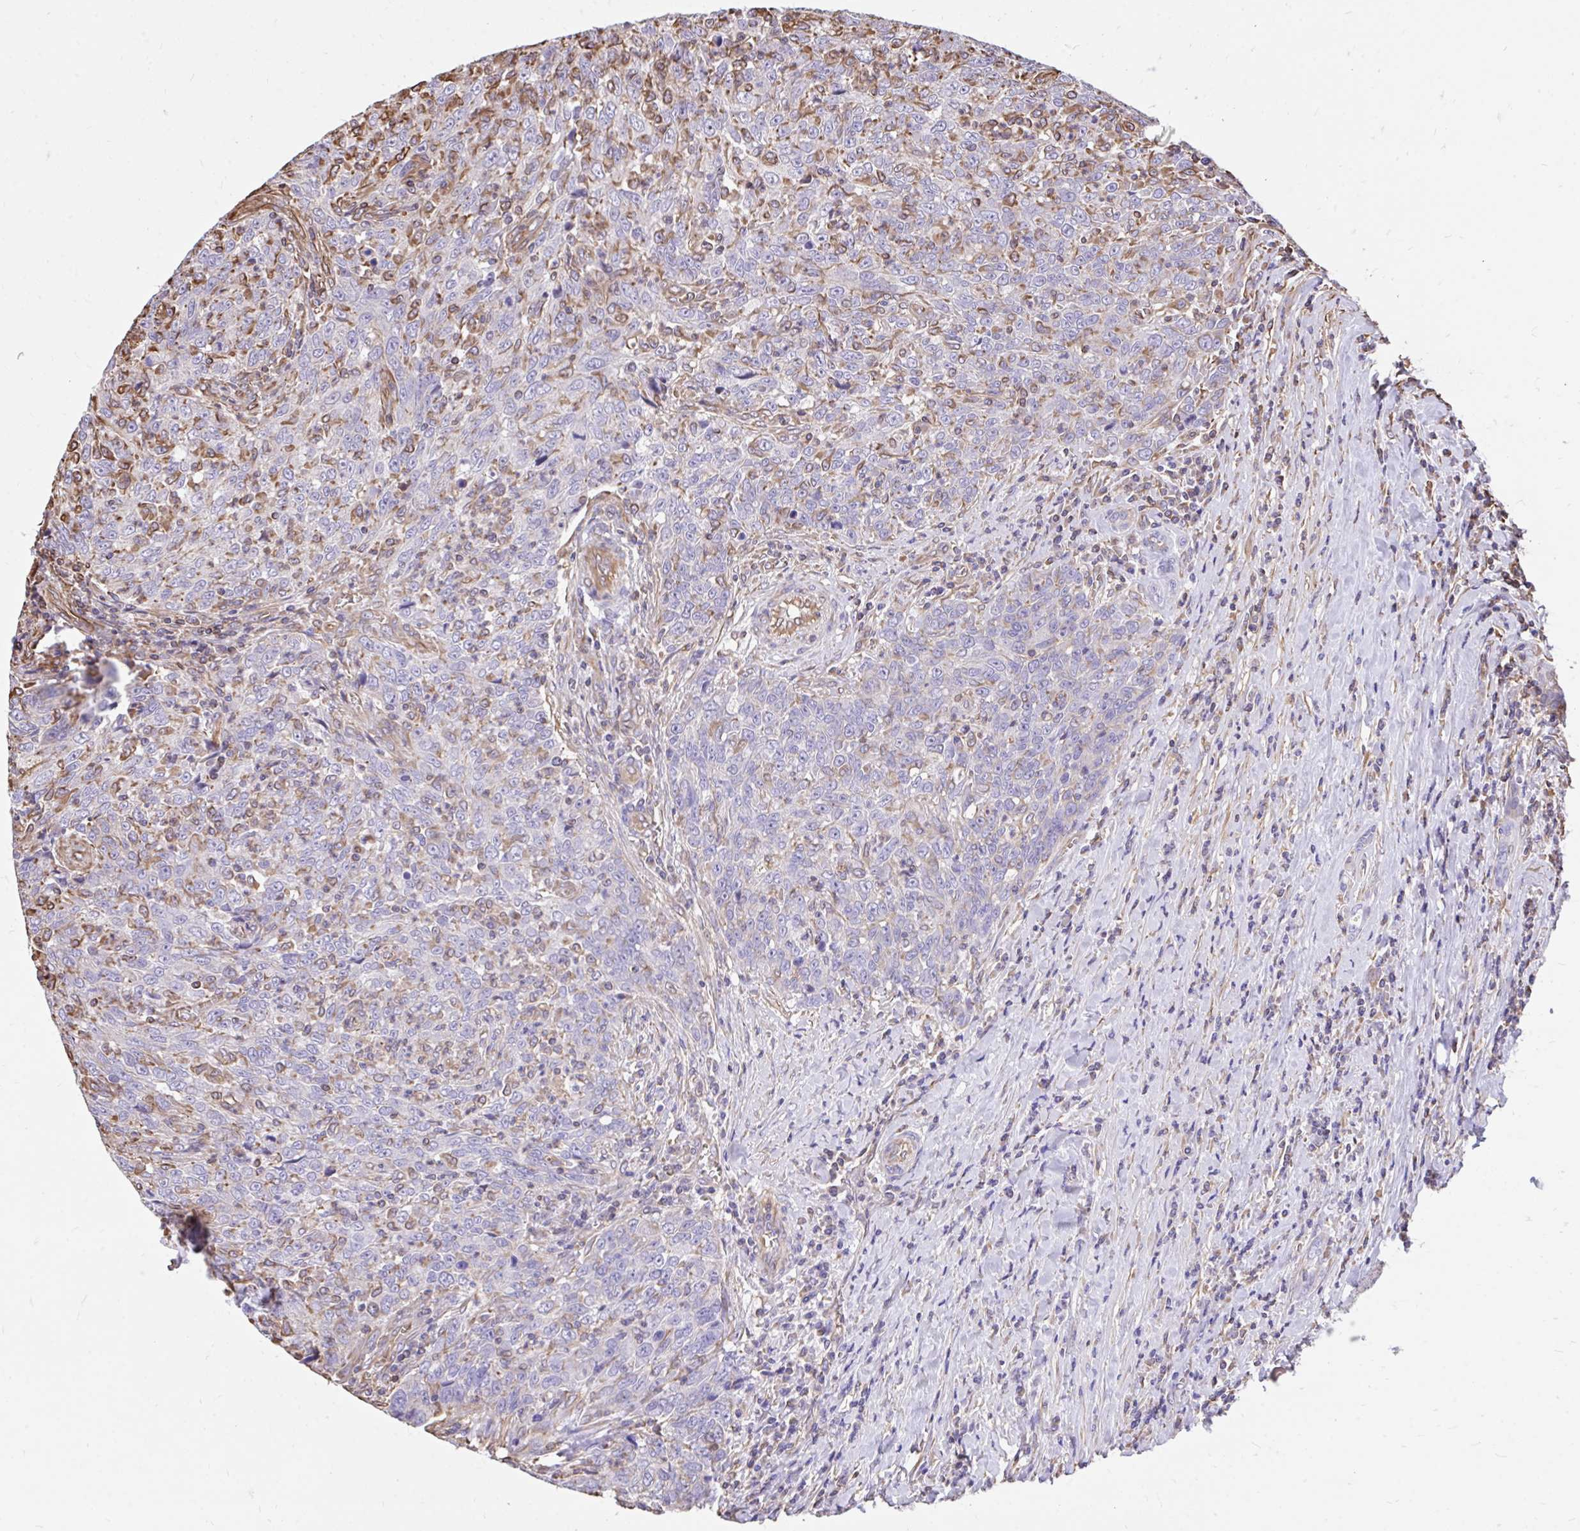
{"staining": {"intensity": "negative", "quantity": "none", "location": "none"}, "tissue": "breast cancer", "cell_type": "Tumor cells", "image_type": "cancer", "snomed": [{"axis": "morphology", "description": "Duct carcinoma"}, {"axis": "topography", "description": "Breast"}], "caption": "Protein analysis of breast cancer (intraductal carcinoma) shows no significant expression in tumor cells.", "gene": "RNF103", "patient": {"sex": "female", "age": 50}}